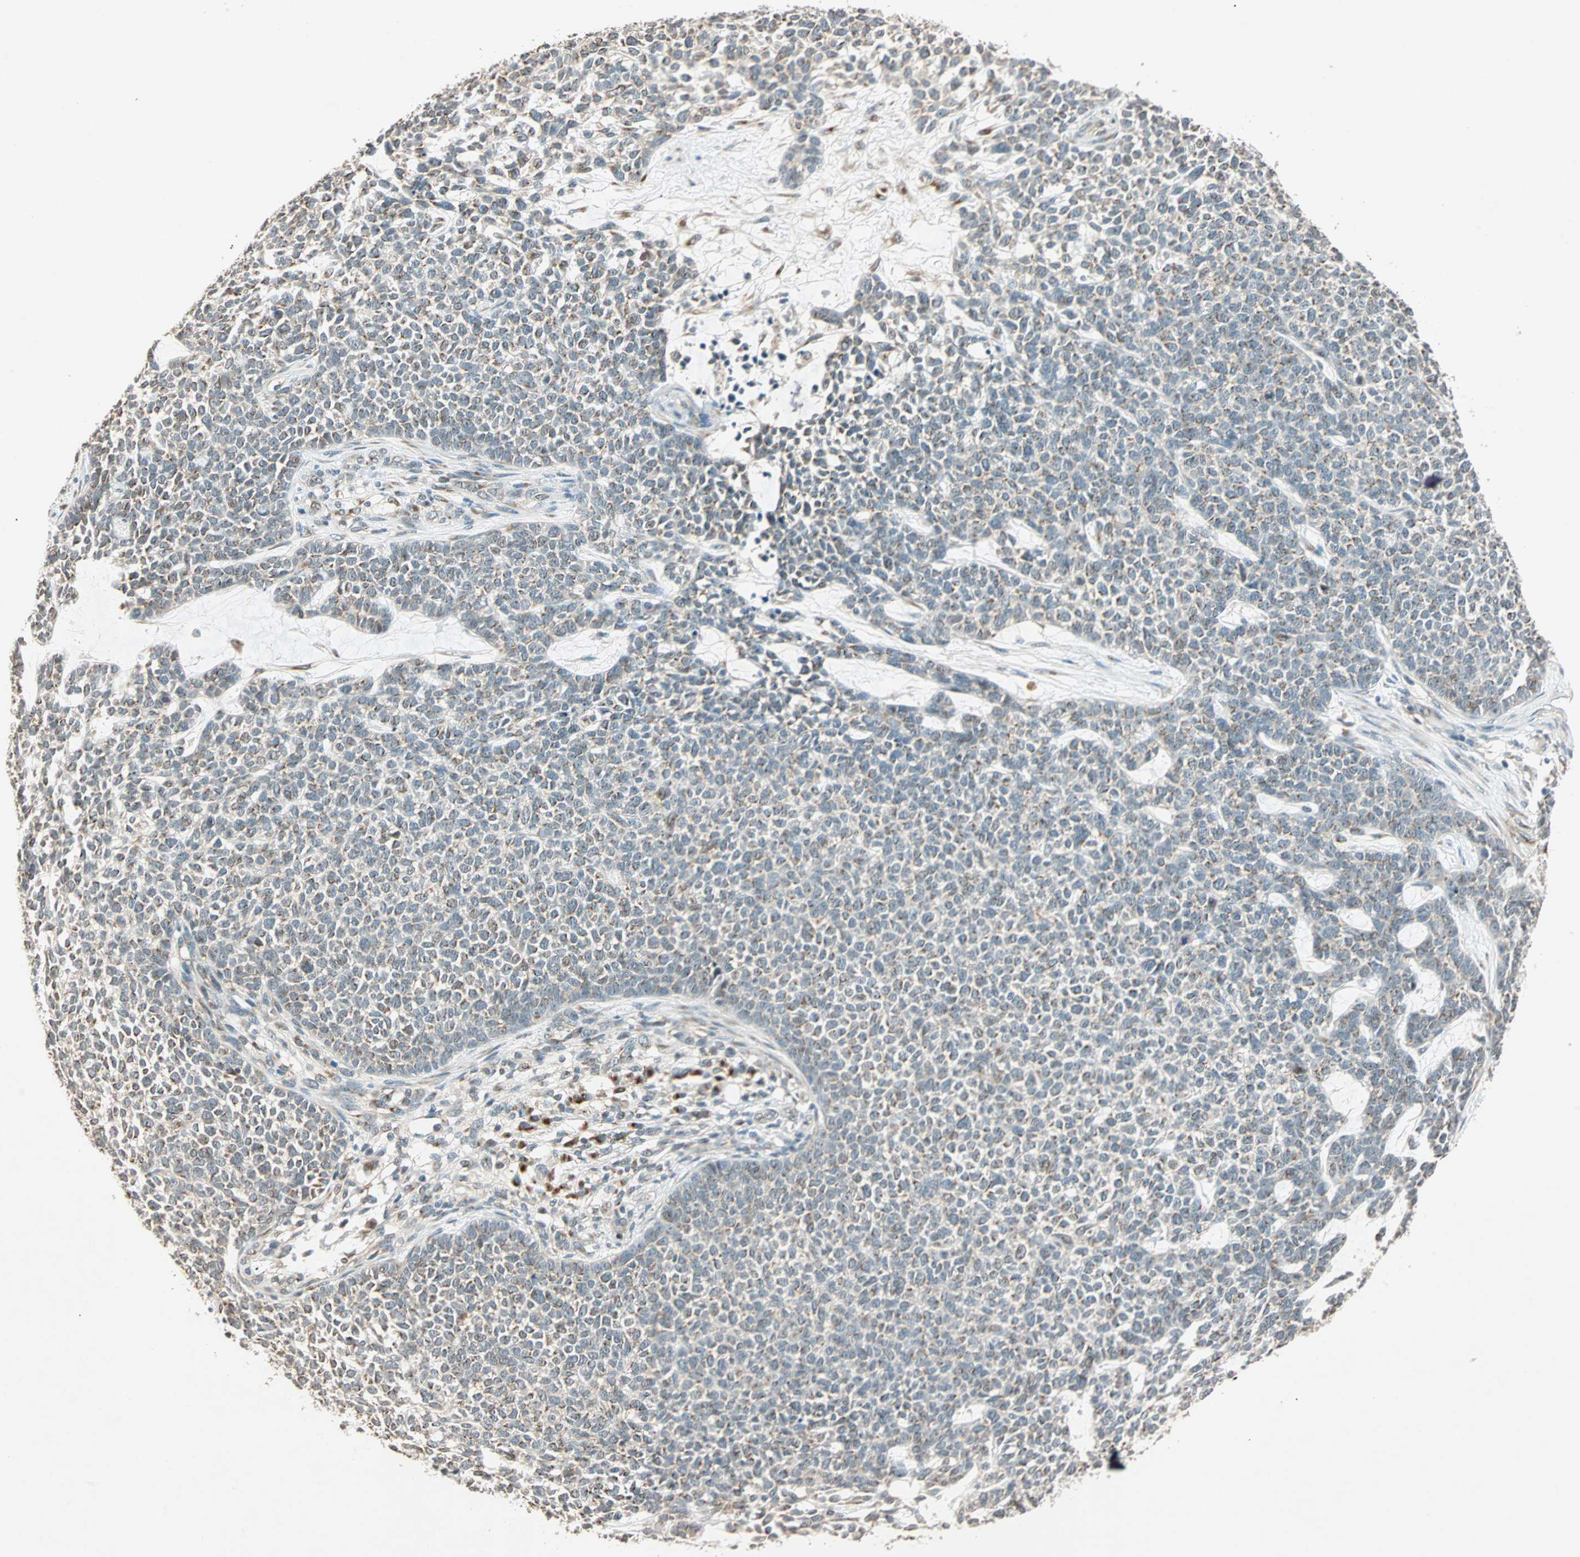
{"staining": {"intensity": "weak", "quantity": "25%-75%", "location": "cytoplasmic/membranous"}, "tissue": "skin cancer", "cell_type": "Tumor cells", "image_type": "cancer", "snomed": [{"axis": "morphology", "description": "Basal cell carcinoma"}, {"axis": "topography", "description": "Skin"}], "caption": "Protein positivity by immunohistochemistry demonstrates weak cytoplasmic/membranous staining in about 25%-75% of tumor cells in skin cancer.", "gene": "PRDM2", "patient": {"sex": "female", "age": 84}}